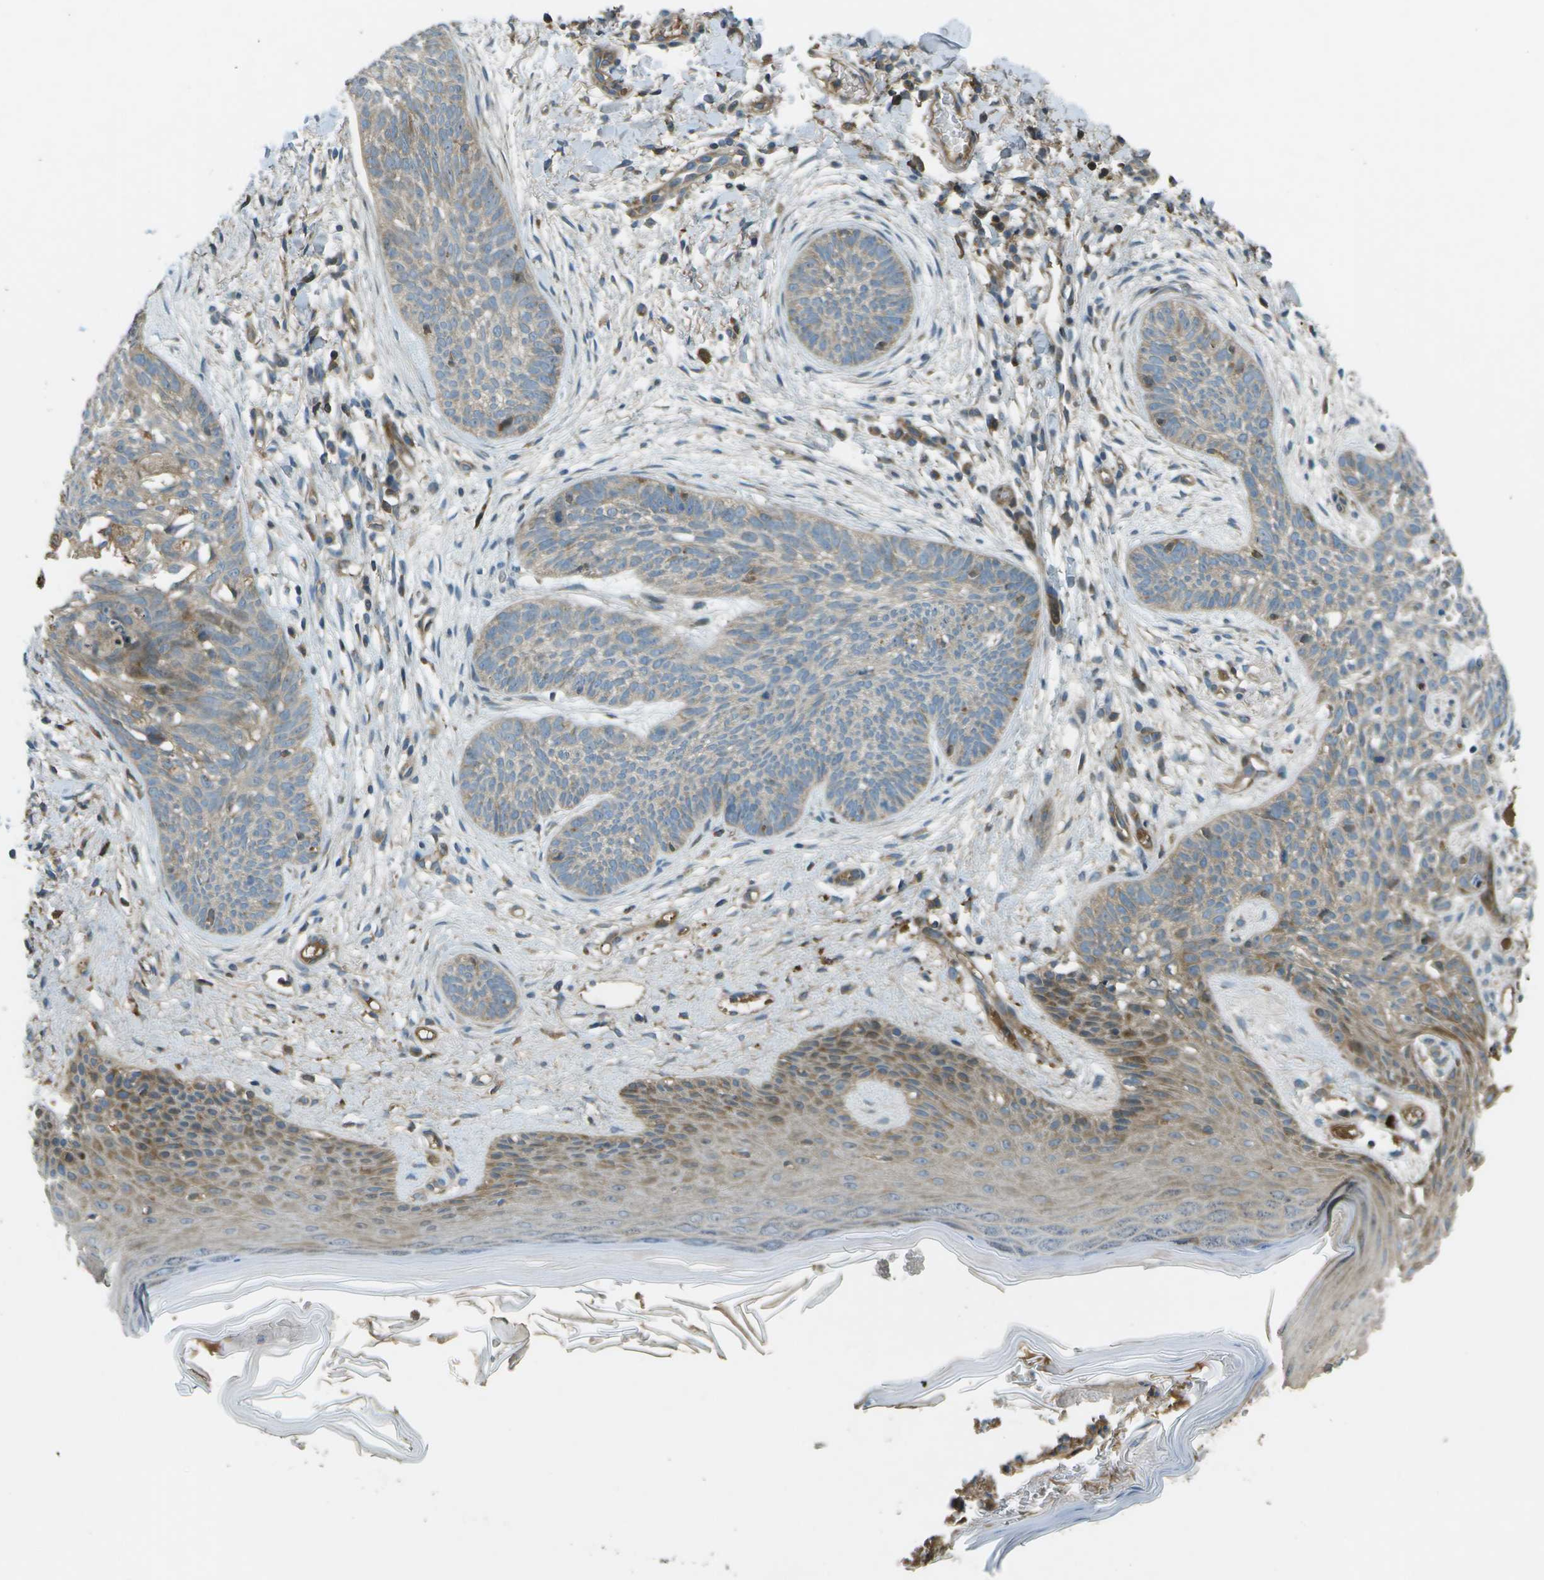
{"staining": {"intensity": "moderate", "quantity": "<25%", "location": "cytoplasmic/membranous"}, "tissue": "skin cancer", "cell_type": "Tumor cells", "image_type": "cancer", "snomed": [{"axis": "morphology", "description": "Basal cell carcinoma"}, {"axis": "topography", "description": "Skin"}], "caption": "Immunohistochemistry (IHC) photomicrograph of skin cancer stained for a protein (brown), which demonstrates low levels of moderate cytoplasmic/membranous positivity in approximately <25% of tumor cells.", "gene": "PXYLP1", "patient": {"sex": "female", "age": 59}}